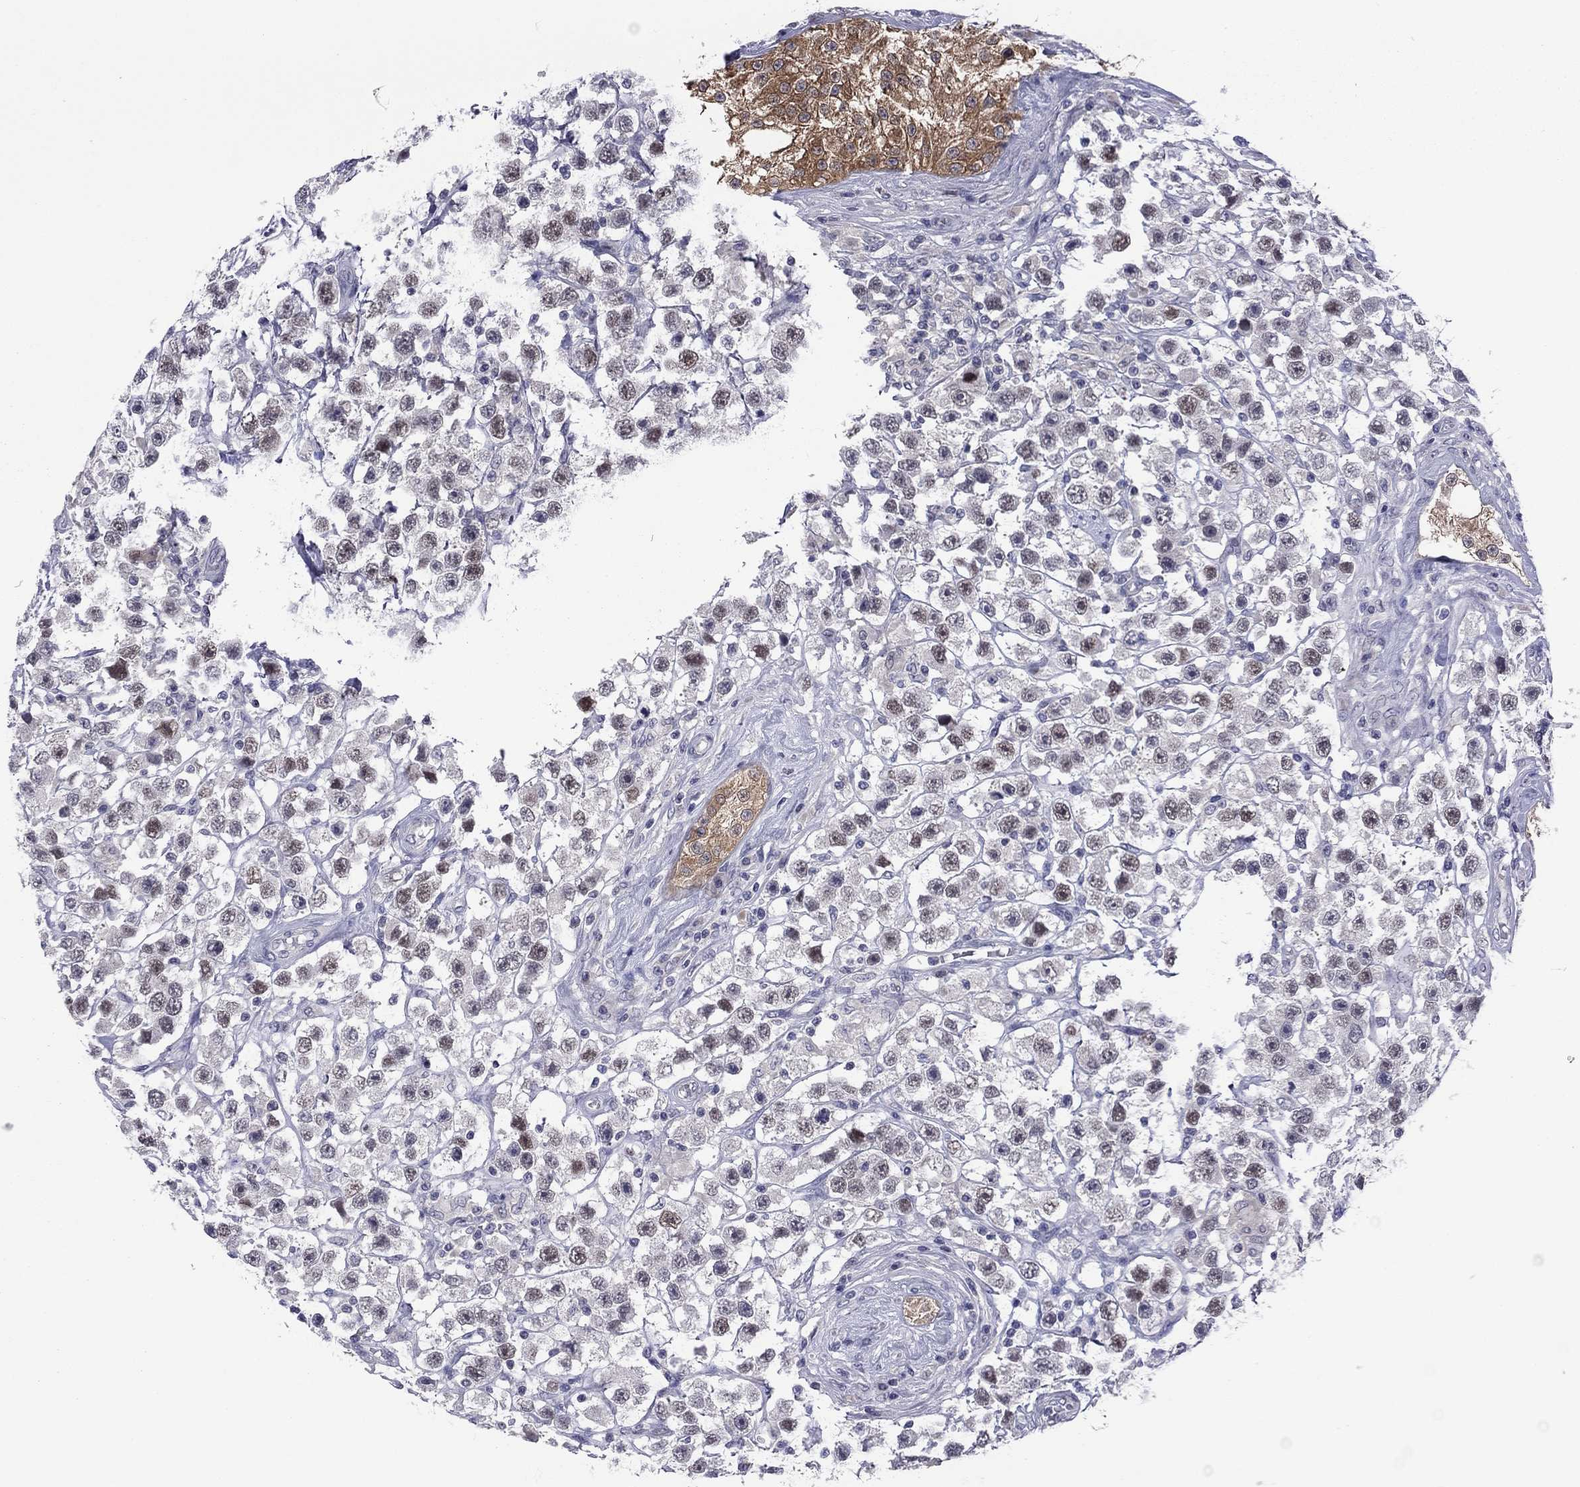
{"staining": {"intensity": "weak", "quantity": "25%-75%", "location": "nuclear"}, "tissue": "testis cancer", "cell_type": "Tumor cells", "image_type": "cancer", "snomed": [{"axis": "morphology", "description": "Seminoma, NOS"}, {"axis": "topography", "description": "Testis"}], "caption": "Approximately 25%-75% of tumor cells in testis cancer show weak nuclear protein positivity as visualized by brown immunohistochemical staining.", "gene": "POU5F2", "patient": {"sex": "male", "age": 45}}